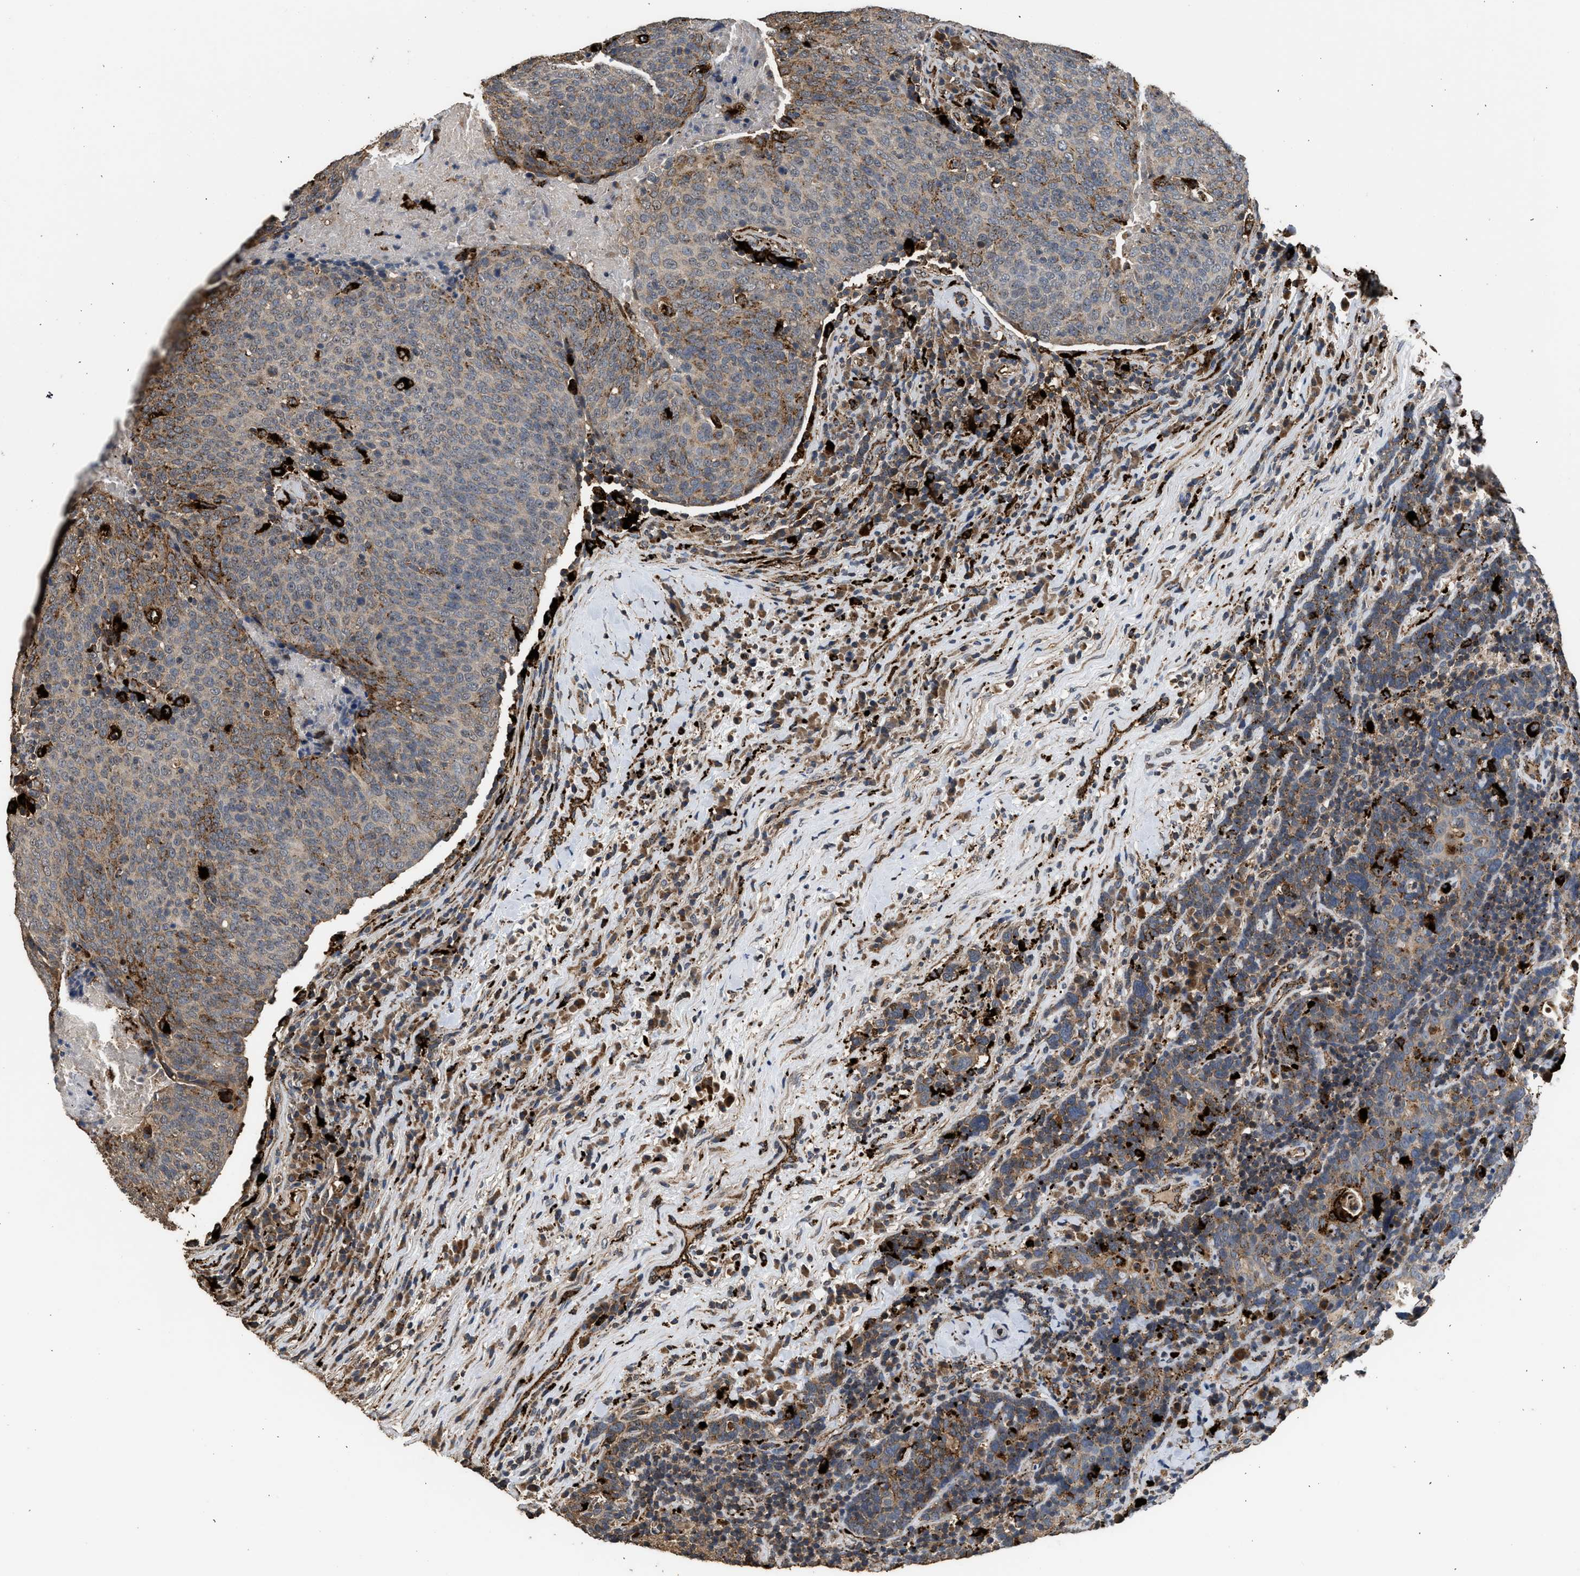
{"staining": {"intensity": "moderate", "quantity": "<25%", "location": "cytoplasmic/membranous"}, "tissue": "head and neck cancer", "cell_type": "Tumor cells", "image_type": "cancer", "snomed": [{"axis": "morphology", "description": "Squamous cell carcinoma, NOS"}, {"axis": "morphology", "description": "Squamous cell carcinoma, metastatic, NOS"}, {"axis": "topography", "description": "Lymph node"}, {"axis": "topography", "description": "Head-Neck"}], "caption": "Human head and neck cancer stained with a protein marker exhibits moderate staining in tumor cells.", "gene": "CTSV", "patient": {"sex": "male", "age": 62}}